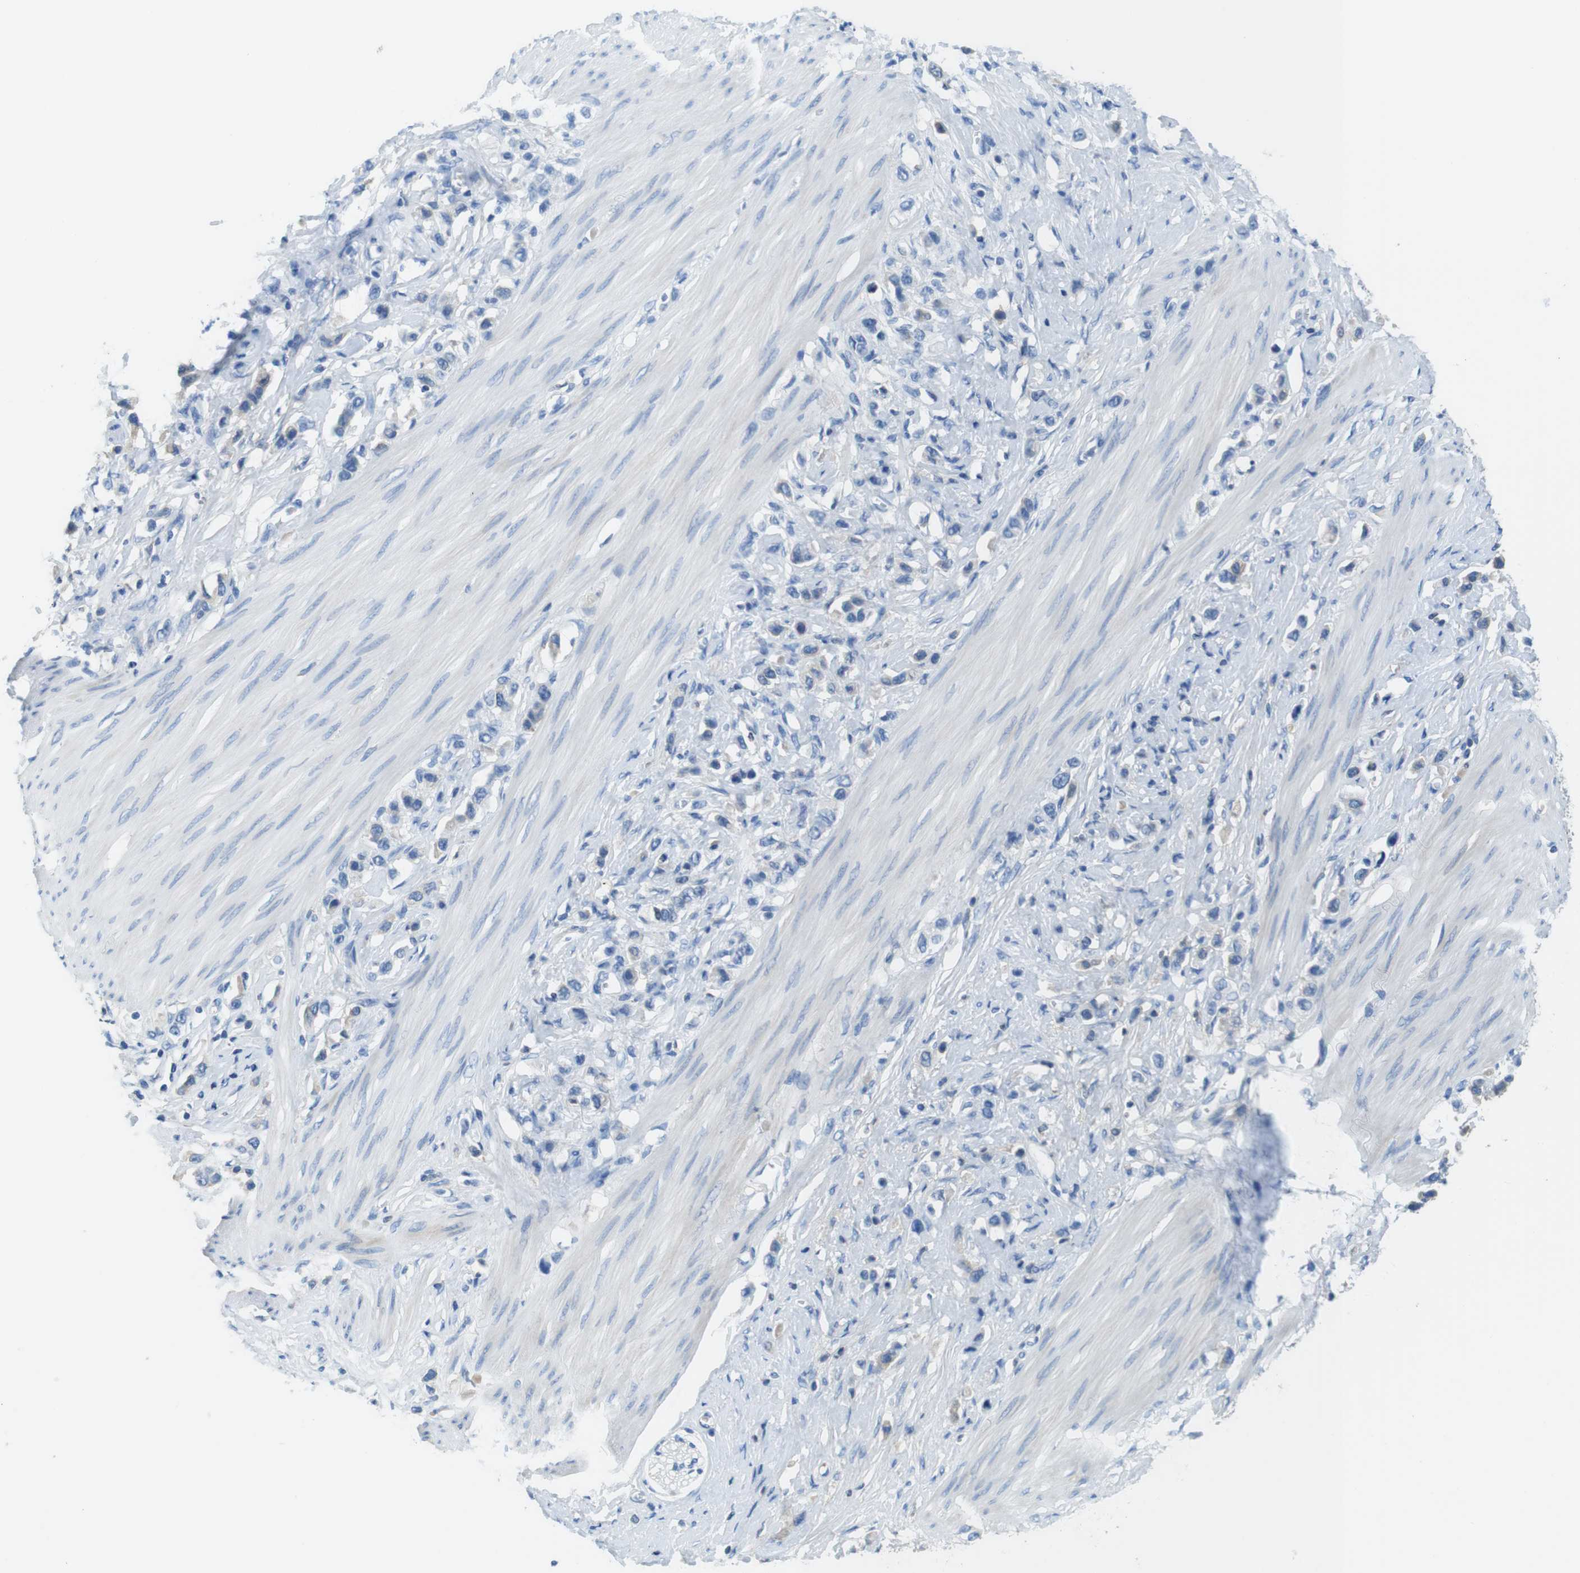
{"staining": {"intensity": "negative", "quantity": "none", "location": "none"}, "tissue": "stomach cancer", "cell_type": "Tumor cells", "image_type": "cancer", "snomed": [{"axis": "morphology", "description": "Adenocarcinoma, NOS"}, {"axis": "topography", "description": "Stomach"}], "caption": "Tumor cells show no significant protein staining in adenocarcinoma (stomach).", "gene": "TMPRSS15", "patient": {"sex": "female", "age": 65}}